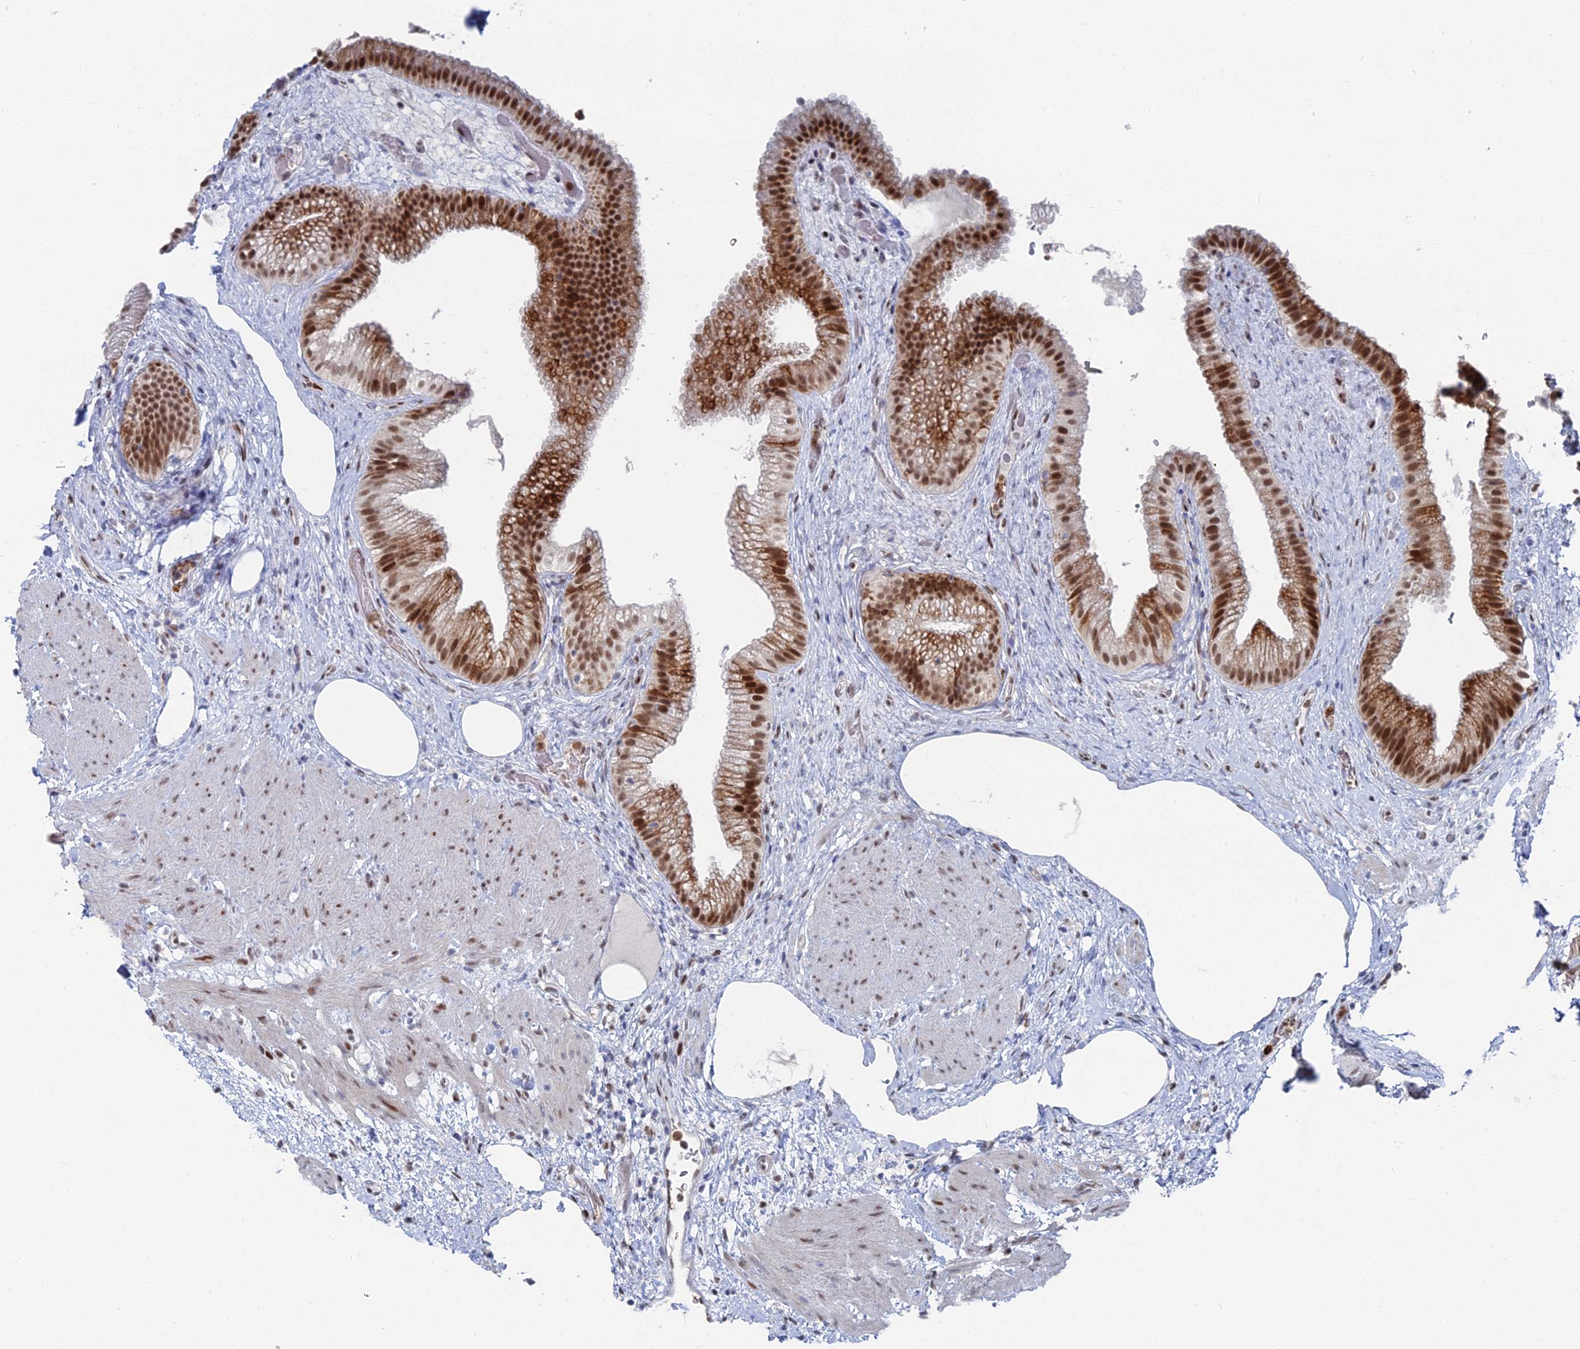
{"staining": {"intensity": "strong", "quantity": "25%-75%", "location": "nuclear"}, "tissue": "gallbladder", "cell_type": "Glandular cells", "image_type": "normal", "snomed": [{"axis": "morphology", "description": "Normal tissue, NOS"}, {"axis": "morphology", "description": "Inflammation, NOS"}, {"axis": "topography", "description": "Gallbladder"}], "caption": "Immunohistochemical staining of unremarkable human gallbladder demonstrates strong nuclear protein expression in approximately 25%-75% of glandular cells. The staining is performed using DAB (3,3'-diaminobenzidine) brown chromogen to label protein expression. The nuclei are counter-stained blue using hematoxylin.", "gene": "GSC2", "patient": {"sex": "male", "age": 51}}